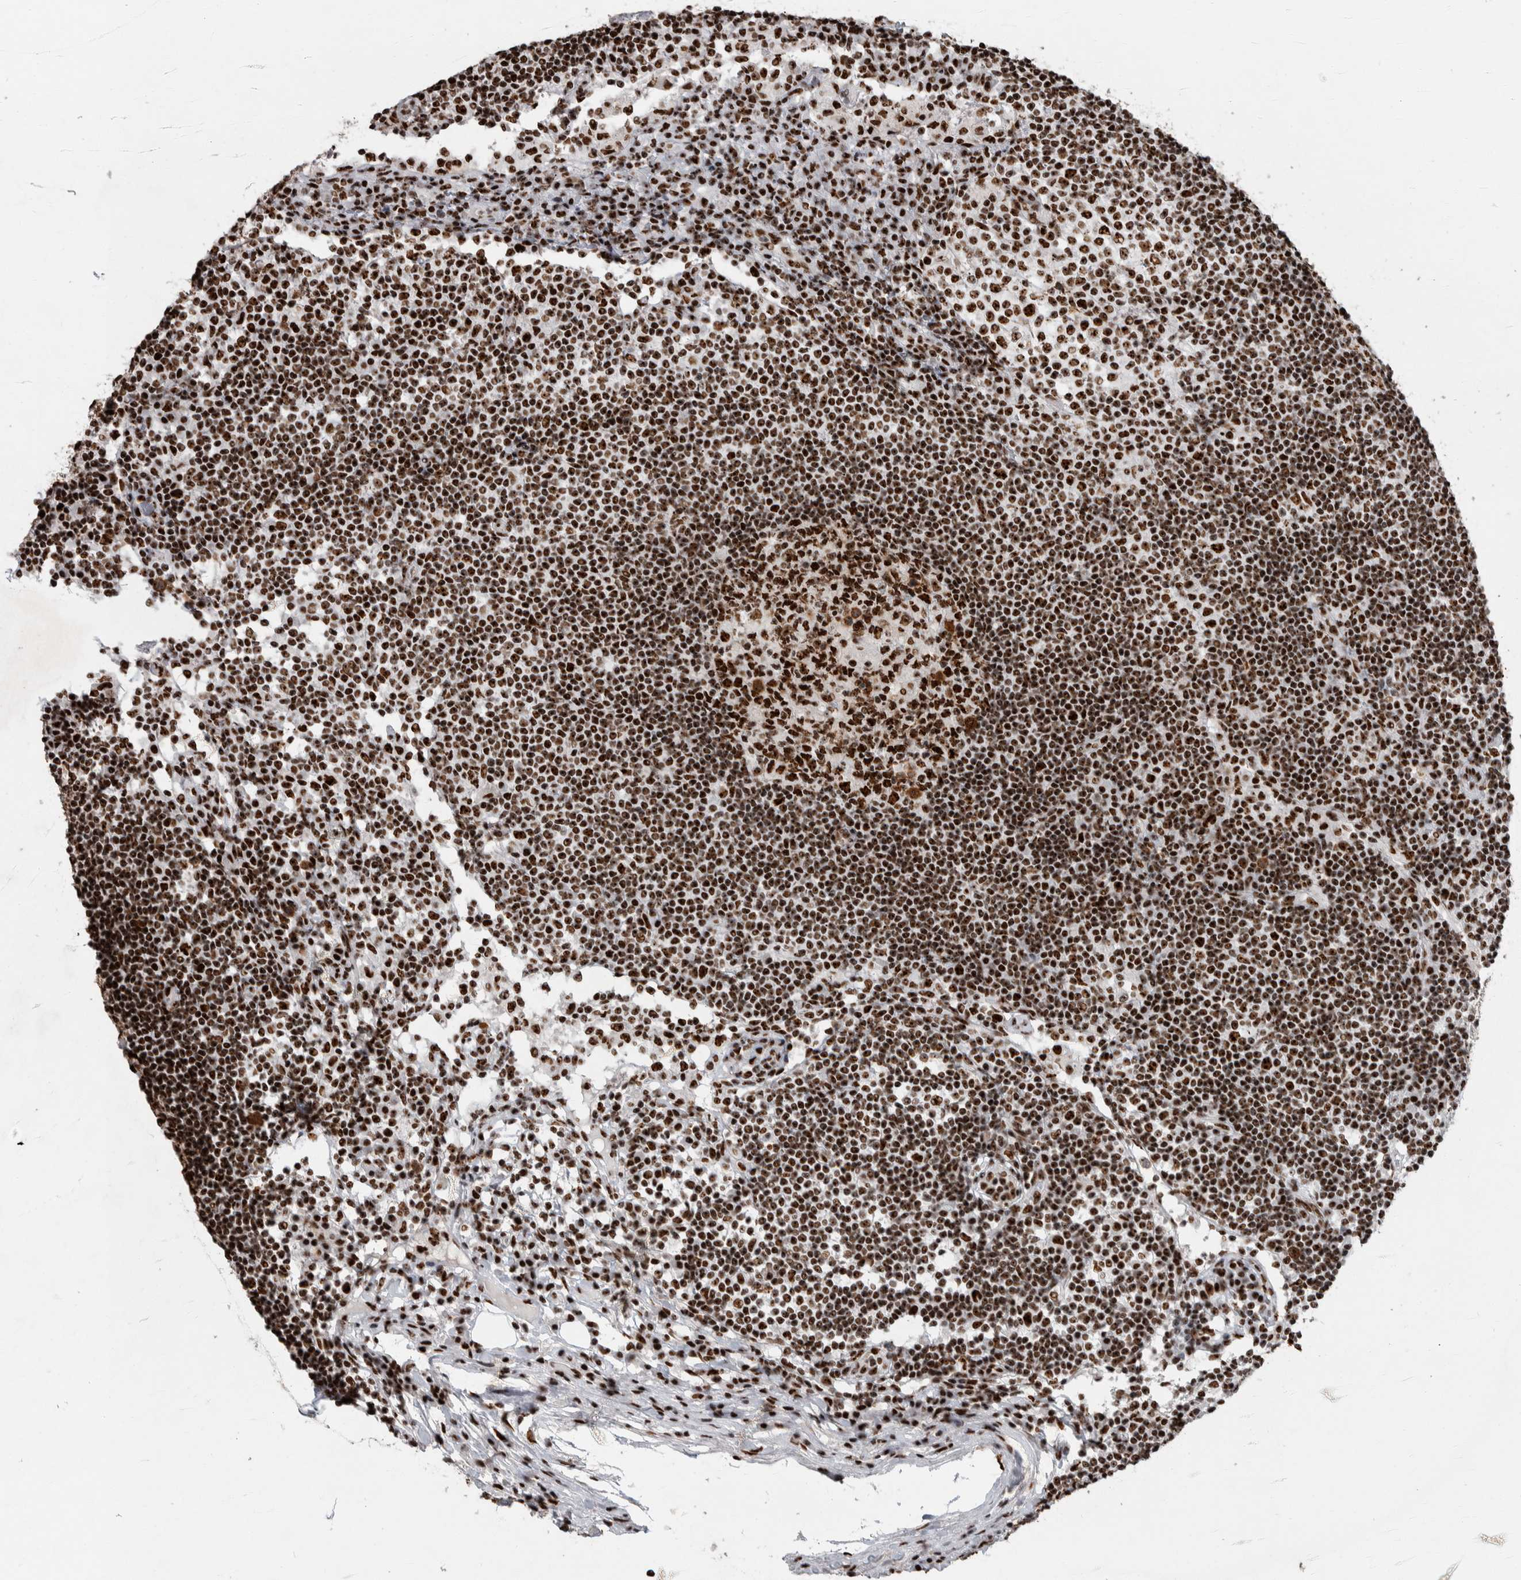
{"staining": {"intensity": "strong", "quantity": ">75%", "location": "nuclear"}, "tissue": "lymph node", "cell_type": "Germinal center cells", "image_type": "normal", "snomed": [{"axis": "morphology", "description": "Normal tissue, NOS"}, {"axis": "topography", "description": "Lymph node"}], "caption": "Immunohistochemistry micrograph of benign lymph node stained for a protein (brown), which reveals high levels of strong nuclear positivity in approximately >75% of germinal center cells.", "gene": "NCL", "patient": {"sex": "female", "age": 53}}